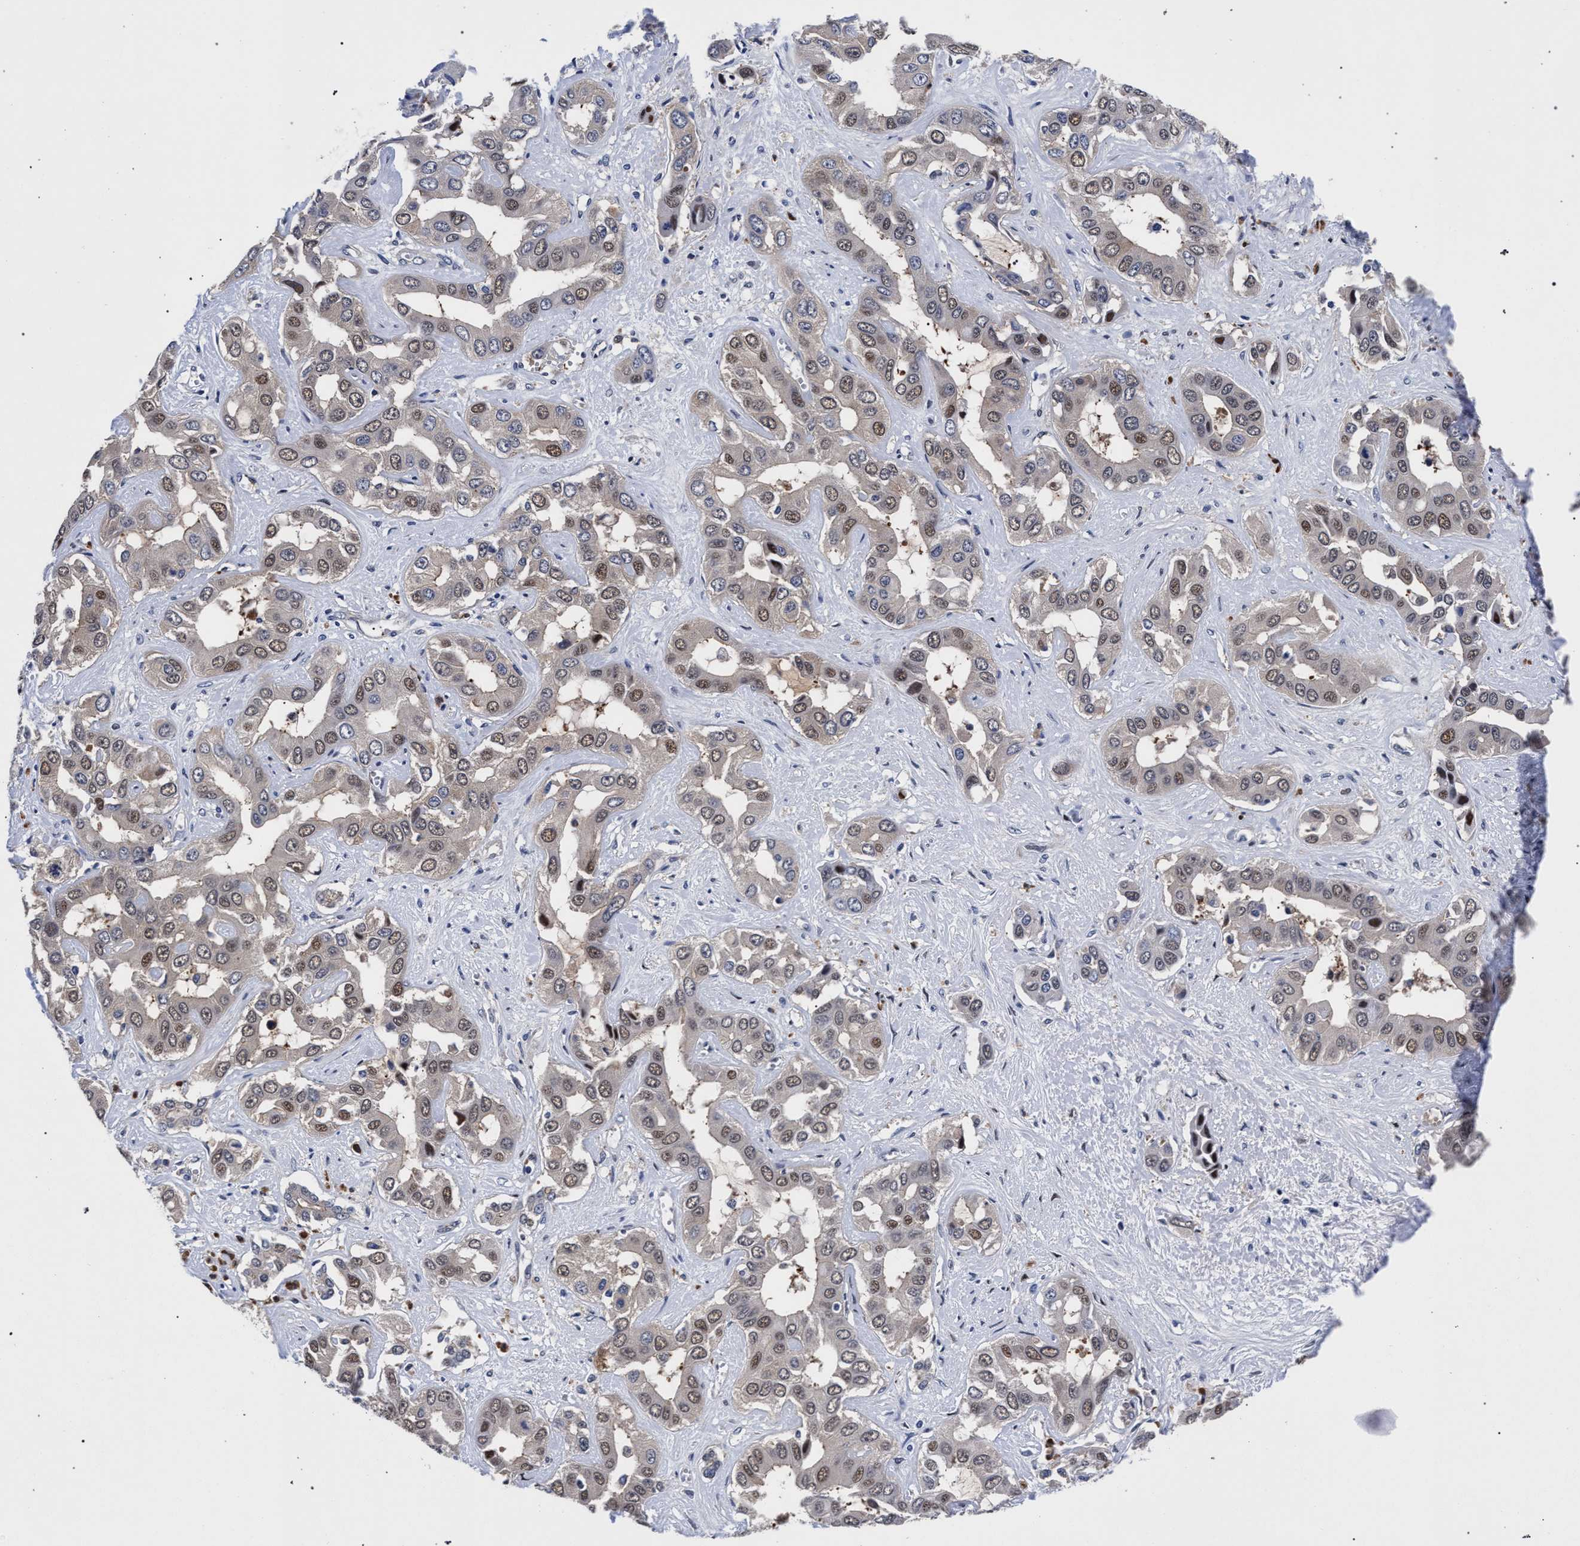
{"staining": {"intensity": "weak", "quantity": "25%-75%", "location": "nuclear"}, "tissue": "liver cancer", "cell_type": "Tumor cells", "image_type": "cancer", "snomed": [{"axis": "morphology", "description": "Cholangiocarcinoma"}, {"axis": "topography", "description": "Liver"}], "caption": "Liver cancer (cholangiocarcinoma) stained with a brown dye reveals weak nuclear positive positivity in about 25%-75% of tumor cells.", "gene": "ZNF462", "patient": {"sex": "female", "age": 52}}